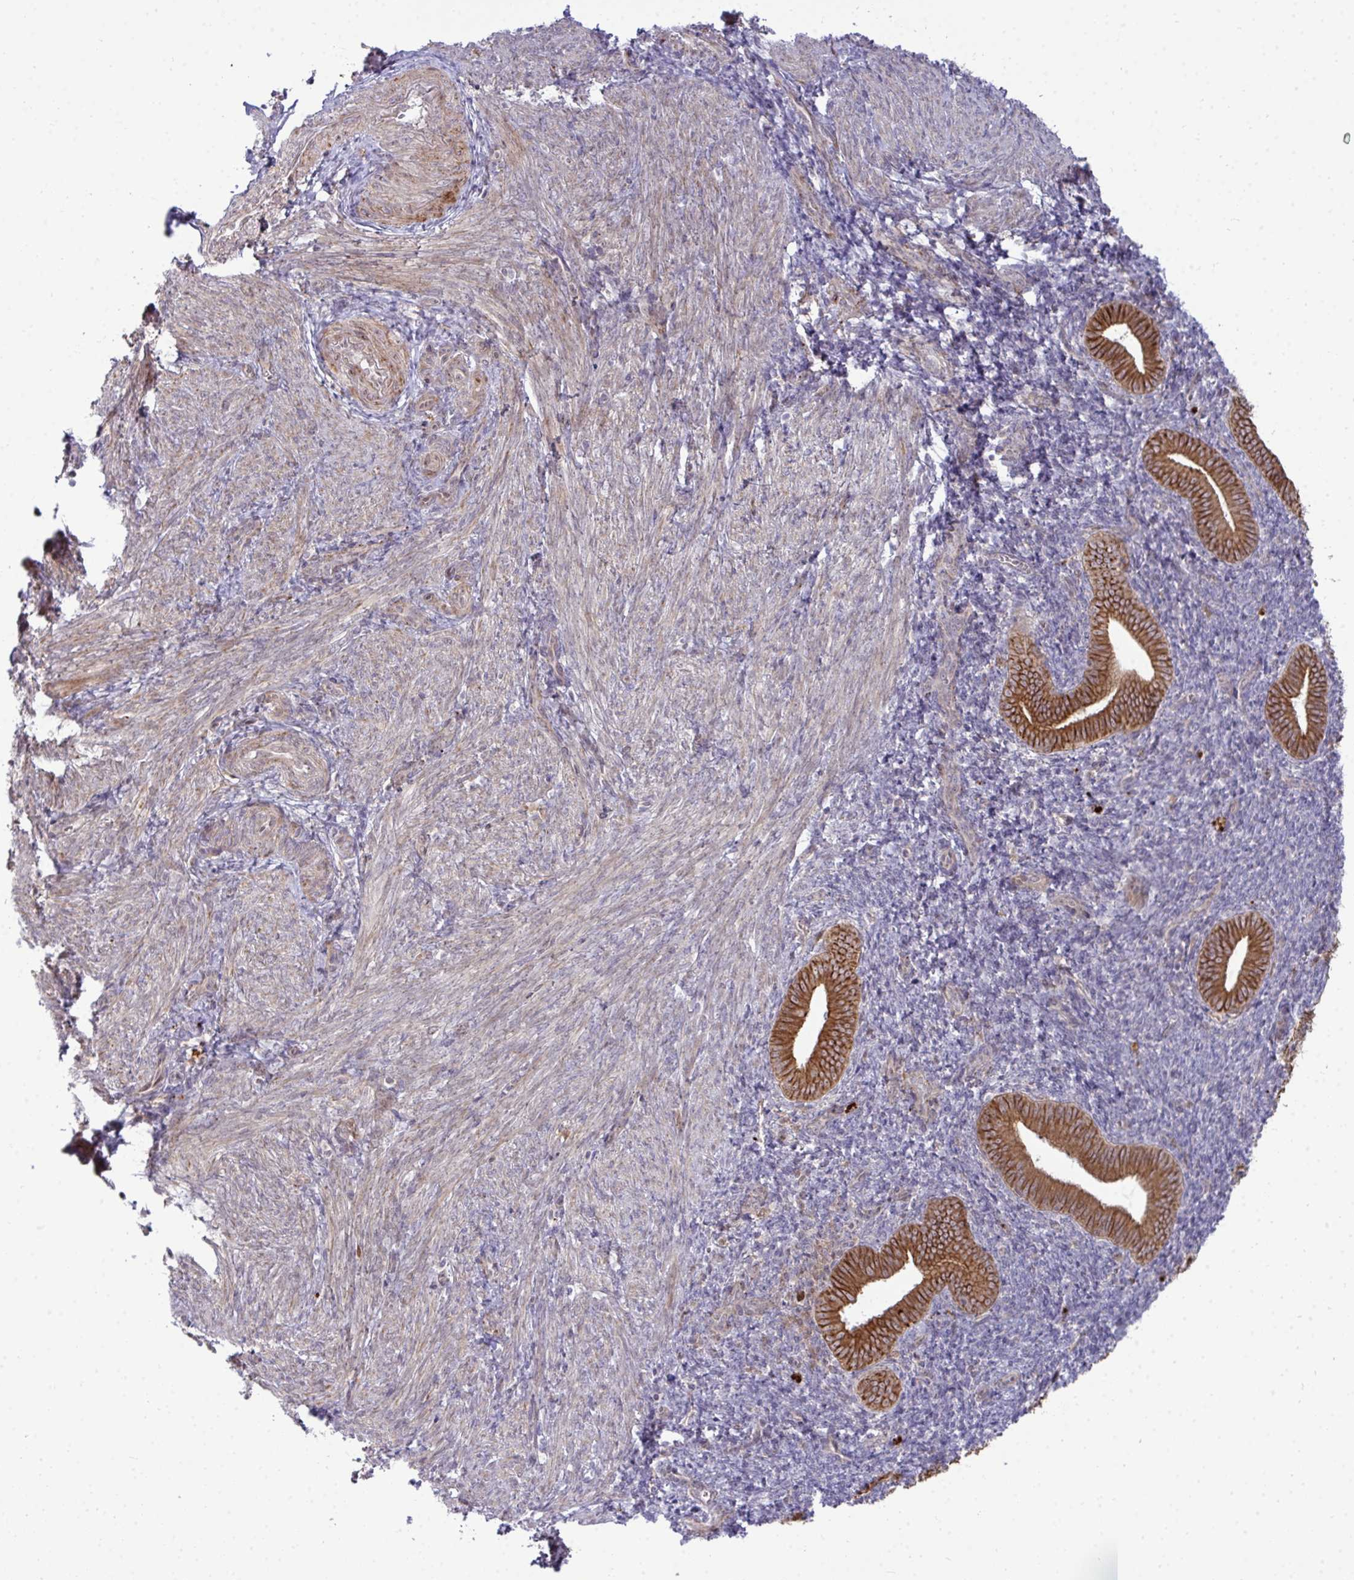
{"staining": {"intensity": "weak", "quantity": "<25%", "location": "cytoplasmic/membranous"}, "tissue": "endometrium", "cell_type": "Cells in endometrial stroma", "image_type": "normal", "snomed": [{"axis": "morphology", "description": "Normal tissue, NOS"}, {"axis": "topography", "description": "Endometrium"}], "caption": "Protein analysis of normal endometrium displays no significant expression in cells in endometrial stroma. The staining is performed using DAB (3,3'-diaminobenzidine) brown chromogen with nuclei counter-stained in using hematoxylin.", "gene": "TRIM44", "patient": {"sex": "female", "age": 25}}